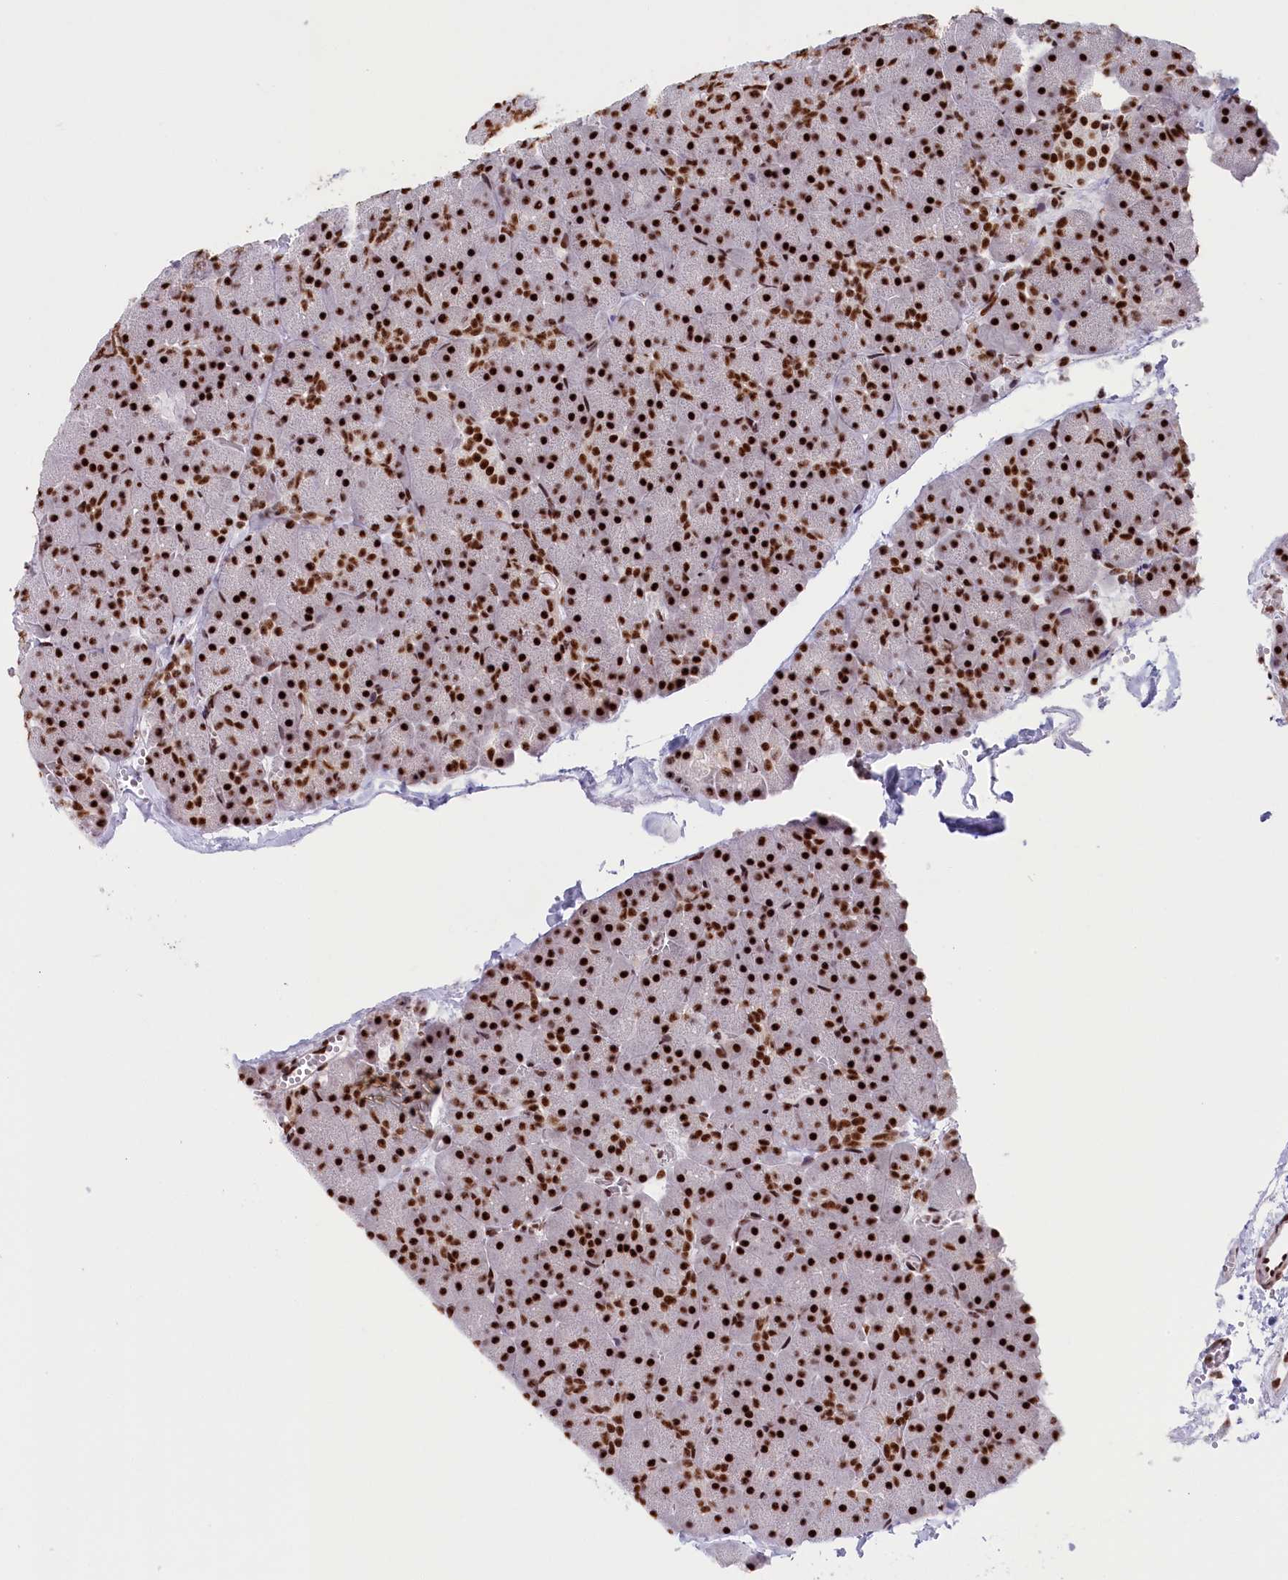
{"staining": {"intensity": "strong", "quantity": ">75%", "location": "nuclear"}, "tissue": "pancreas", "cell_type": "Exocrine glandular cells", "image_type": "normal", "snomed": [{"axis": "morphology", "description": "Normal tissue, NOS"}, {"axis": "topography", "description": "Pancreas"}], "caption": "A micrograph of human pancreas stained for a protein exhibits strong nuclear brown staining in exocrine glandular cells. (DAB (3,3'-diaminobenzidine) = brown stain, brightfield microscopy at high magnification).", "gene": "SNRNP70", "patient": {"sex": "male", "age": 36}}